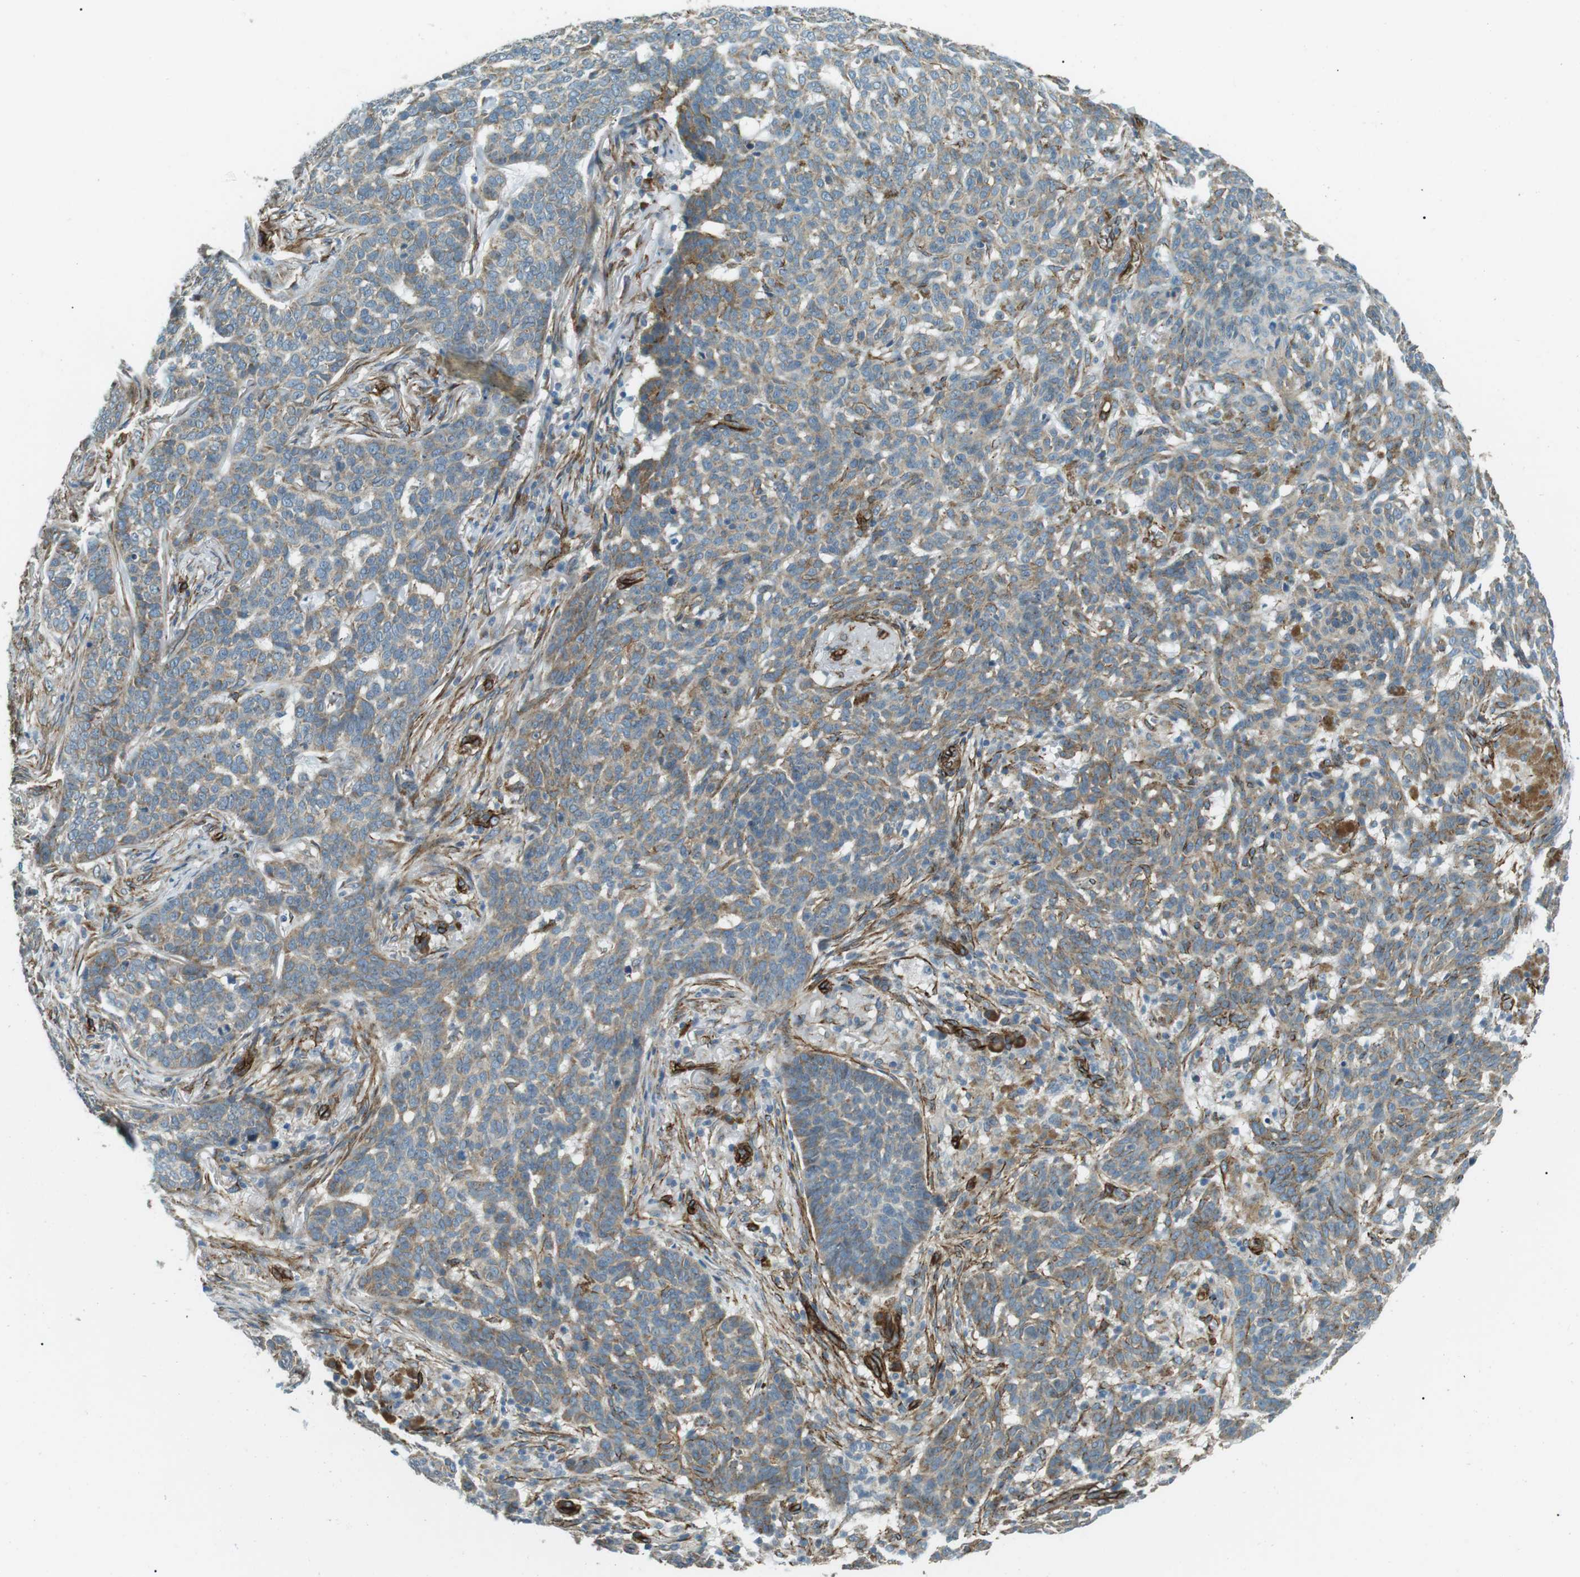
{"staining": {"intensity": "moderate", "quantity": "25%-75%", "location": "cytoplasmic/membranous"}, "tissue": "skin cancer", "cell_type": "Tumor cells", "image_type": "cancer", "snomed": [{"axis": "morphology", "description": "Basal cell carcinoma"}, {"axis": "topography", "description": "Skin"}], "caption": "A histopathology image of basal cell carcinoma (skin) stained for a protein demonstrates moderate cytoplasmic/membranous brown staining in tumor cells.", "gene": "ODR4", "patient": {"sex": "male", "age": 85}}